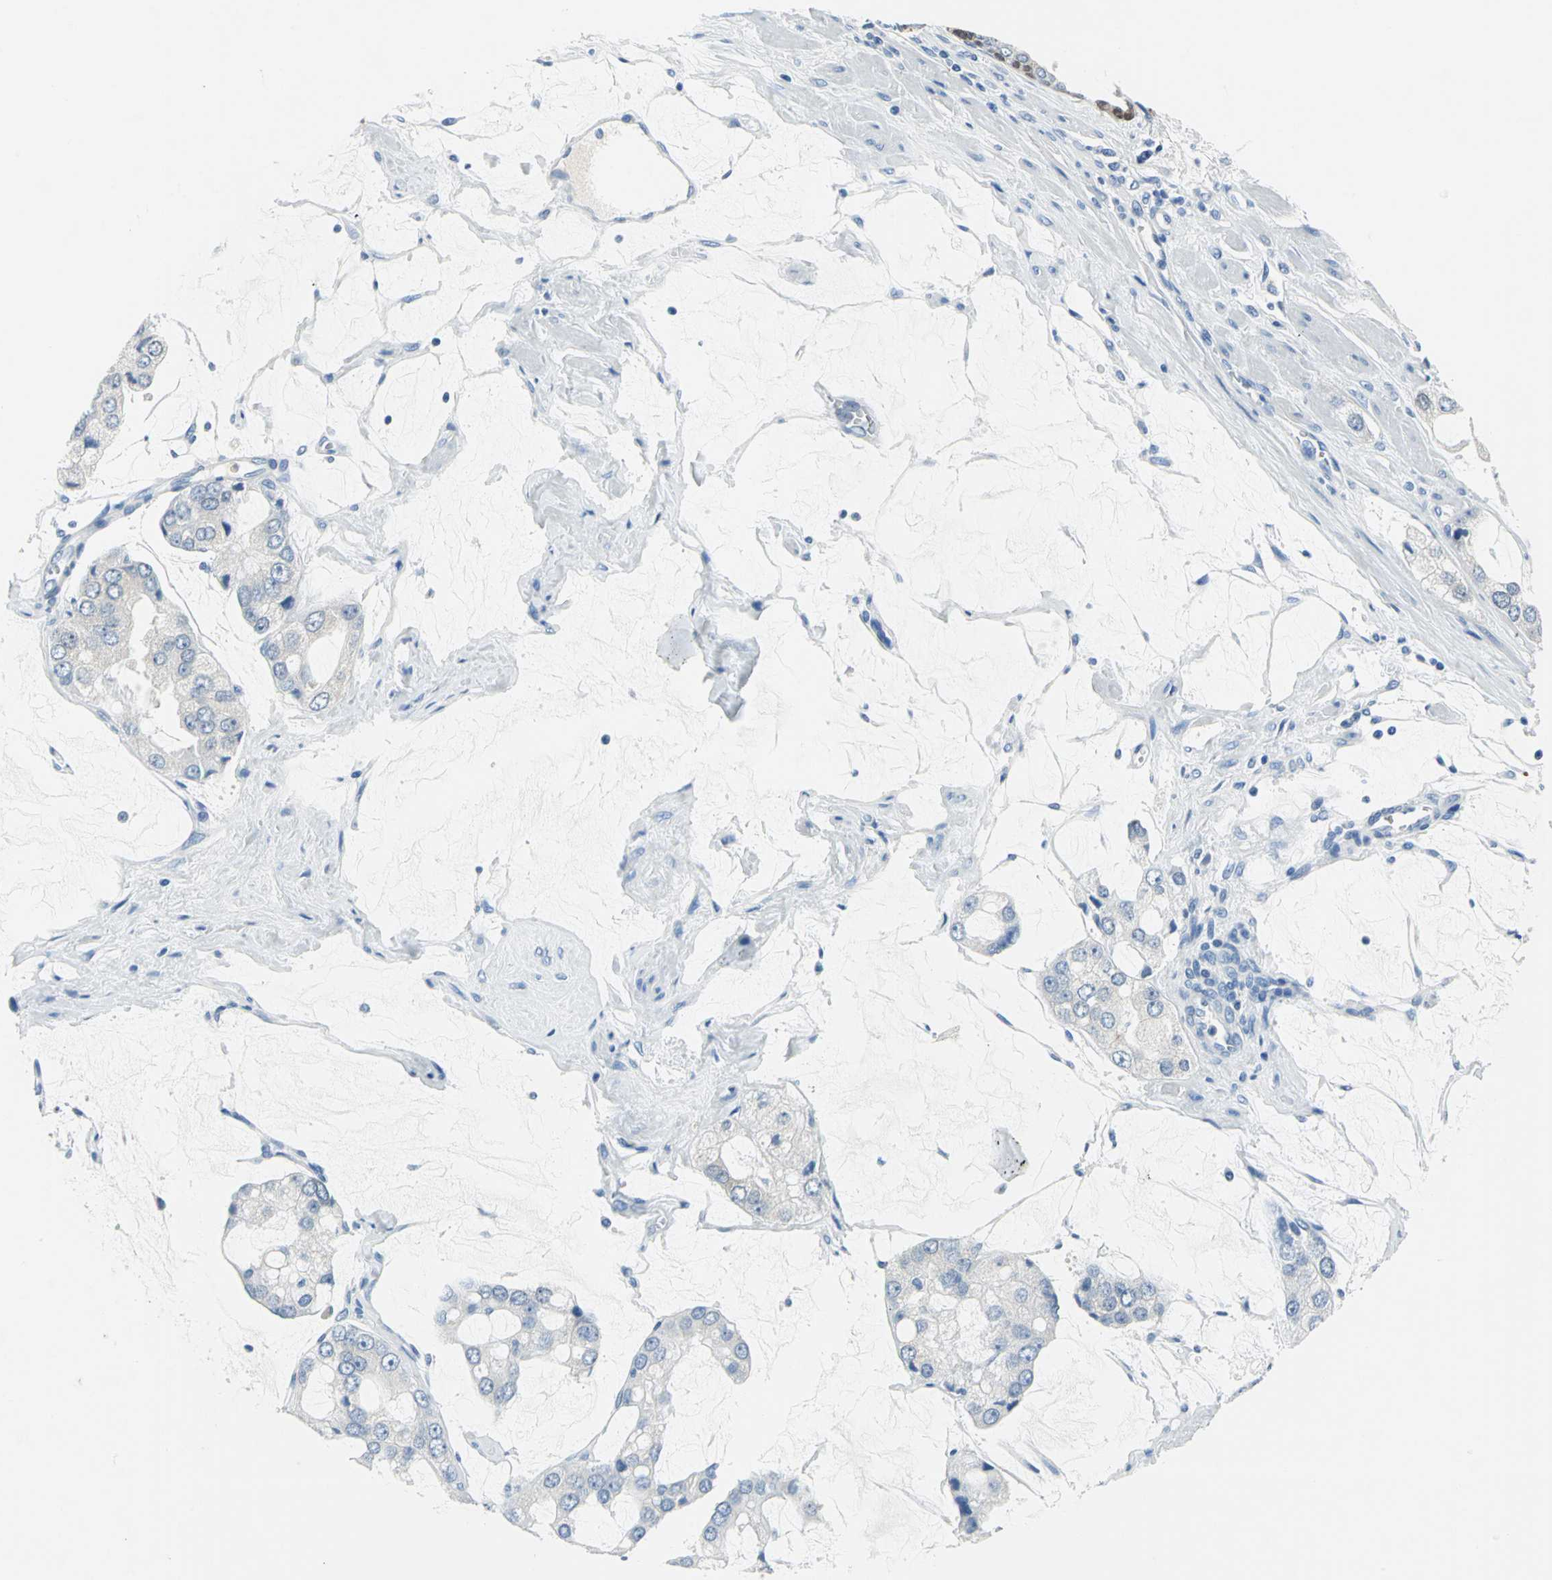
{"staining": {"intensity": "negative", "quantity": "none", "location": "none"}, "tissue": "prostate cancer", "cell_type": "Tumor cells", "image_type": "cancer", "snomed": [{"axis": "morphology", "description": "Adenocarcinoma, High grade"}, {"axis": "topography", "description": "Prostate"}], "caption": "IHC of prostate cancer exhibits no staining in tumor cells. (DAB (3,3'-diaminobenzidine) immunohistochemistry (IHC) with hematoxylin counter stain).", "gene": "SFN", "patient": {"sex": "male", "age": 67}}